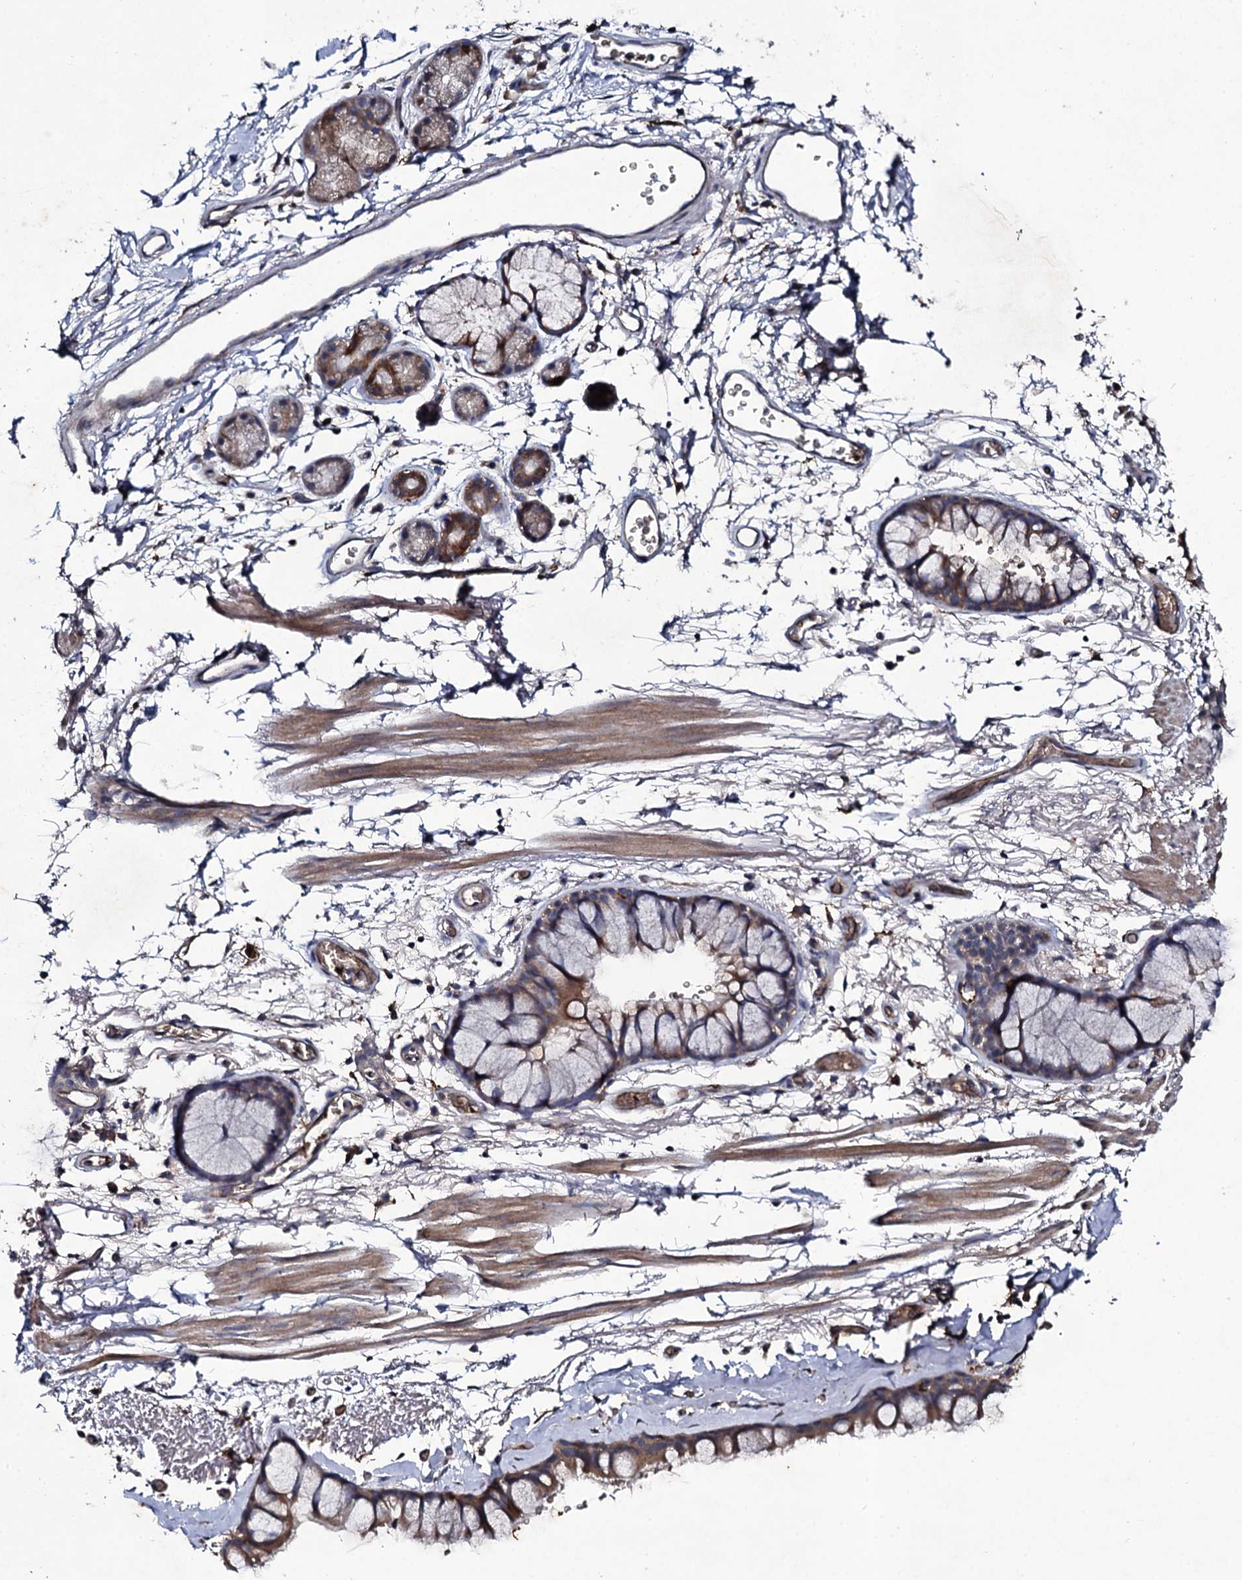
{"staining": {"intensity": "moderate", "quantity": "25%-75%", "location": "cytoplasmic/membranous"}, "tissue": "bronchus", "cell_type": "Respiratory epithelial cells", "image_type": "normal", "snomed": [{"axis": "morphology", "description": "Normal tissue, NOS"}, {"axis": "topography", "description": "Bronchus"}], "caption": "An immunohistochemistry (IHC) image of unremarkable tissue is shown. Protein staining in brown shows moderate cytoplasmic/membranous positivity in bronchus within respiratory epithelial cells. The protein is shown in brown color, while the nuclei are stained blue.", "gene": "LRRC28", "patient": {"sex": "male", "age": 65}}